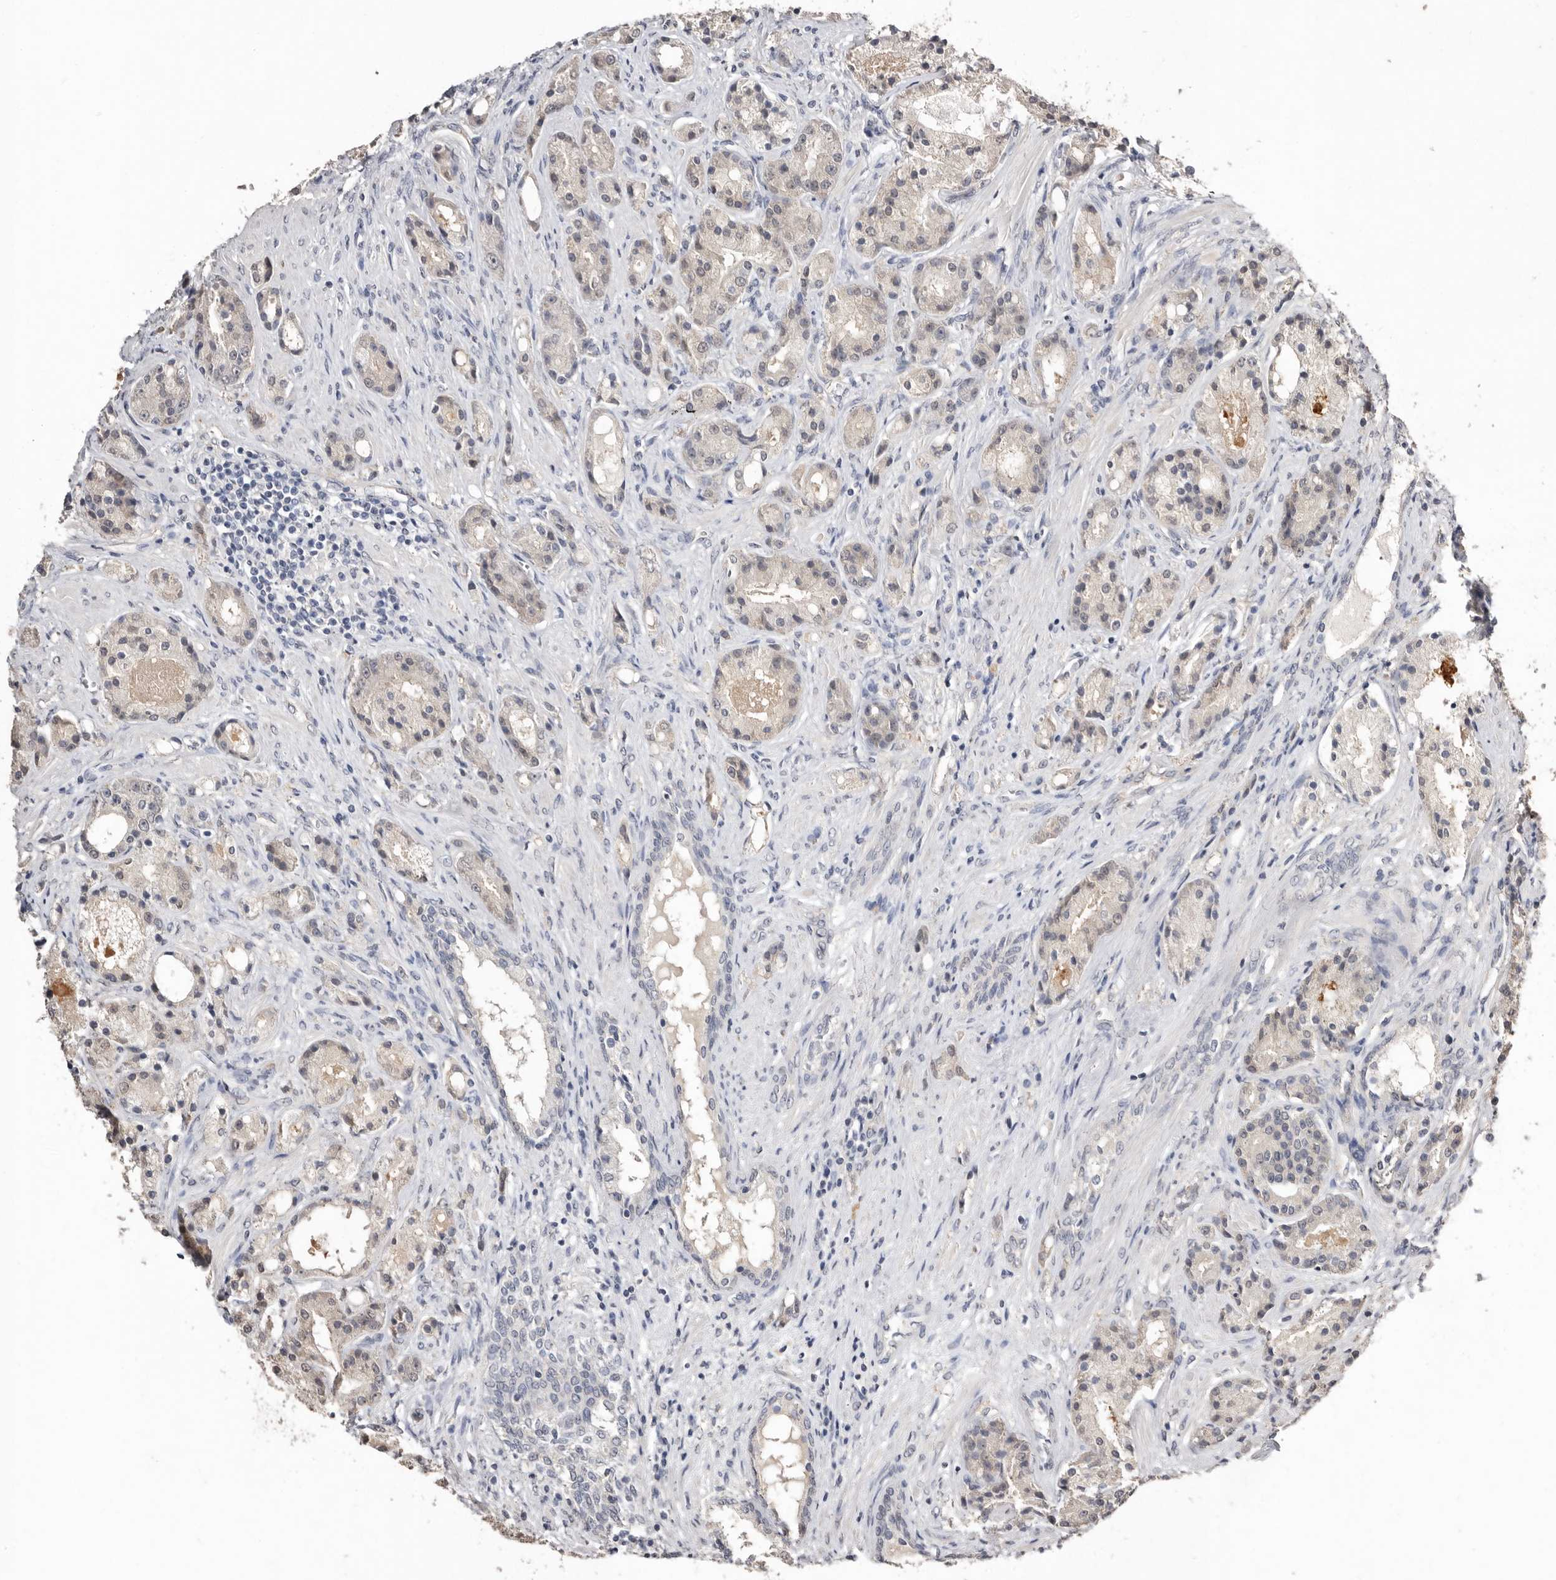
{"staining": {"intensity": "negative", "quantity": "none", "location": "none"}, "tissue": "prostate cancer", "cell_type": "Tumor cells", "image_type": "cancer", "snomed": [{"axis": "morphology", "description": "Adenocarcinoma, High grade"}, {"axis": "topography", "description": "Prostate"}], "caption": "Protein analysis of adenocarcinoma (high-grade) (prostate) exhibits no significant positivity in tumor cells.", "gene": "SULT1E1", "patient": {"sex": "male", "age": 60}}